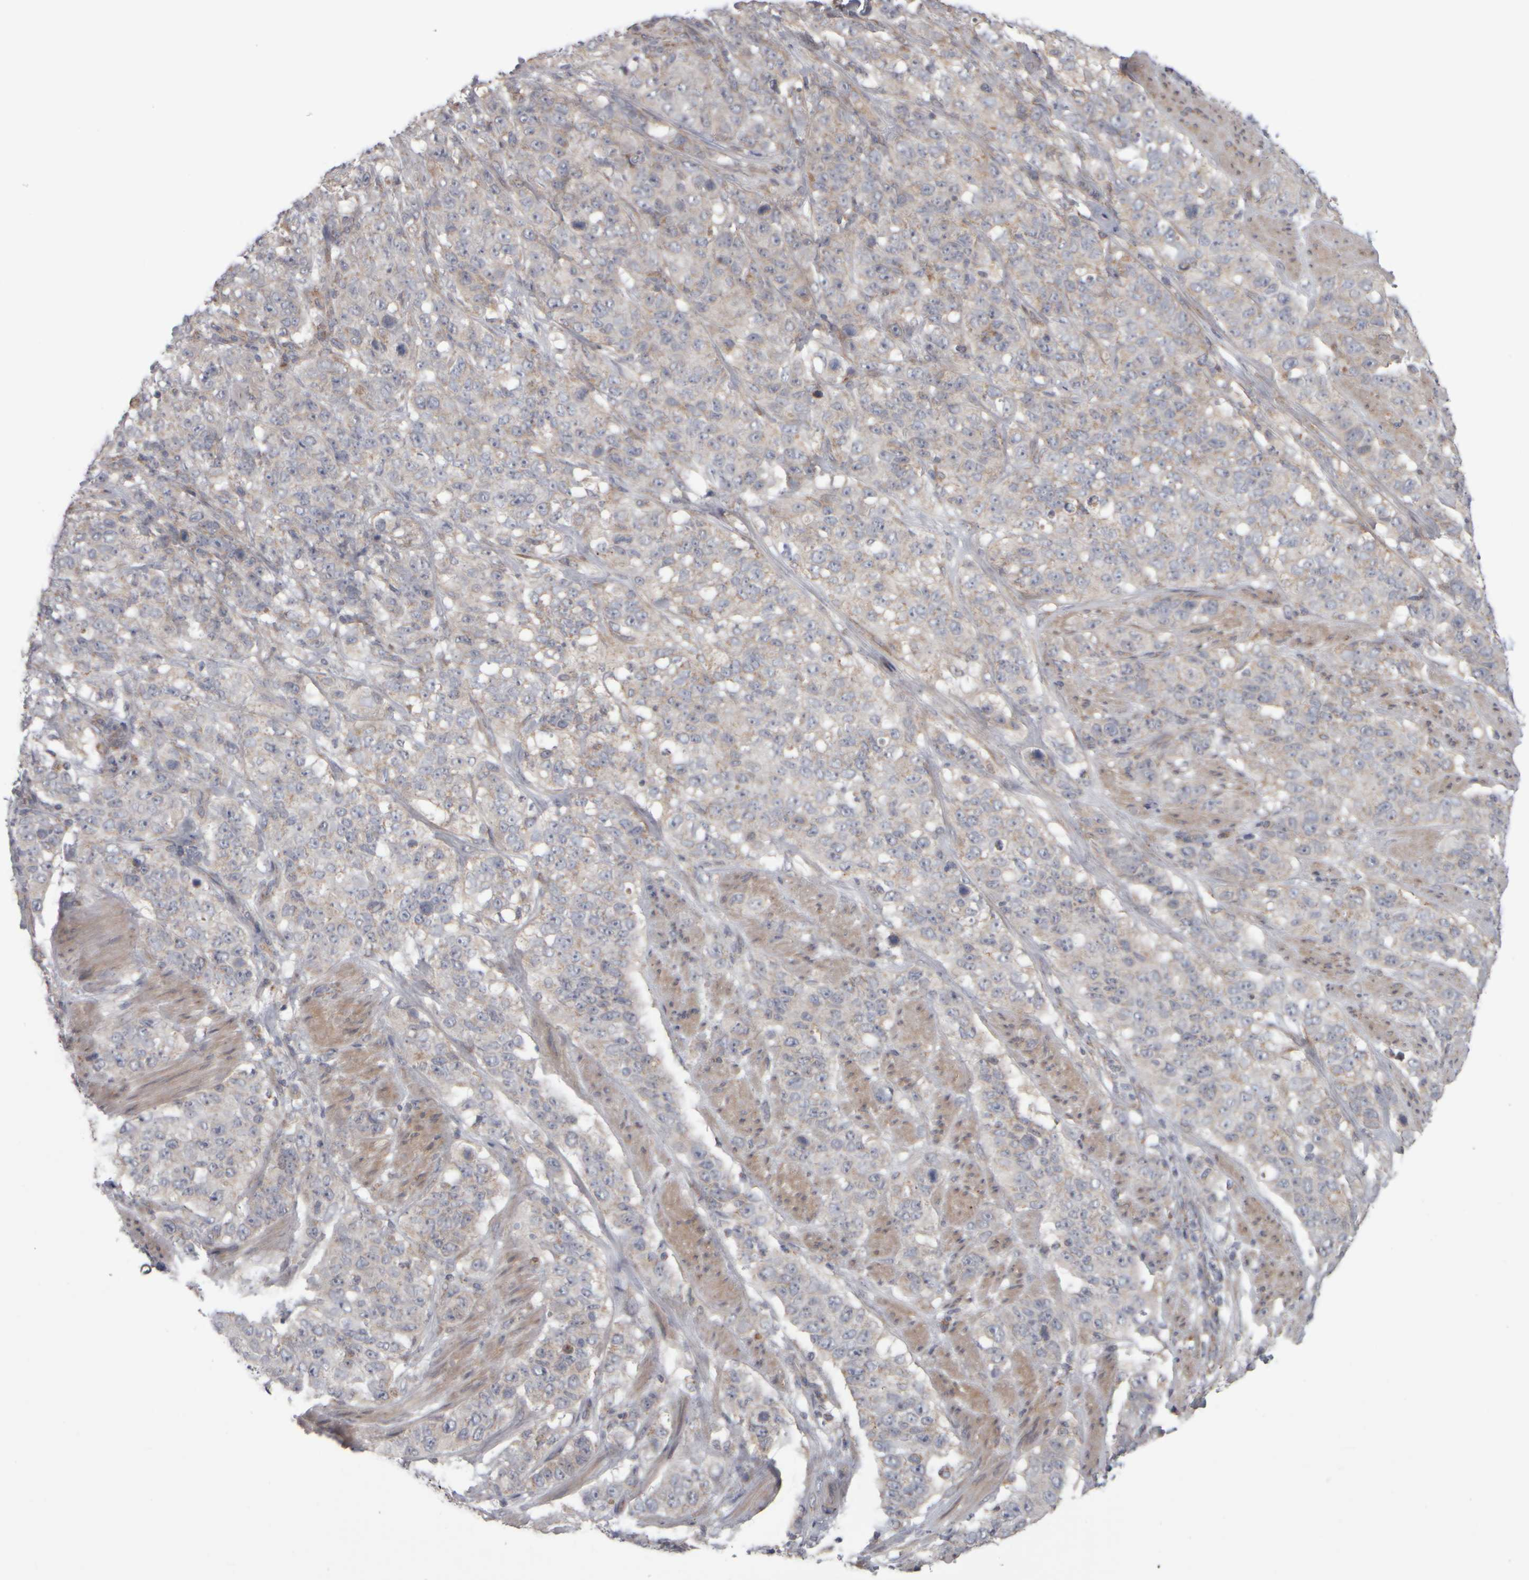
{"staining": {"intensity": "weak", "quantity": "<25%", "location": "cytoplasmic/membranous"}, "tissue": "stomach cancer", "cell_type": "Tumor cells", "image_type": "cancer", "snomed": [{"axis": "morphology", "description": "Adenocarcinoma, NOS"}, {"axis": "topography", "description": "Stomach"}], "caption": "Tumor cells show no significant staining in stomach adenocarcinoma.", "gene": "SCO1", "patient": {"sex": "male", "age": 48}}